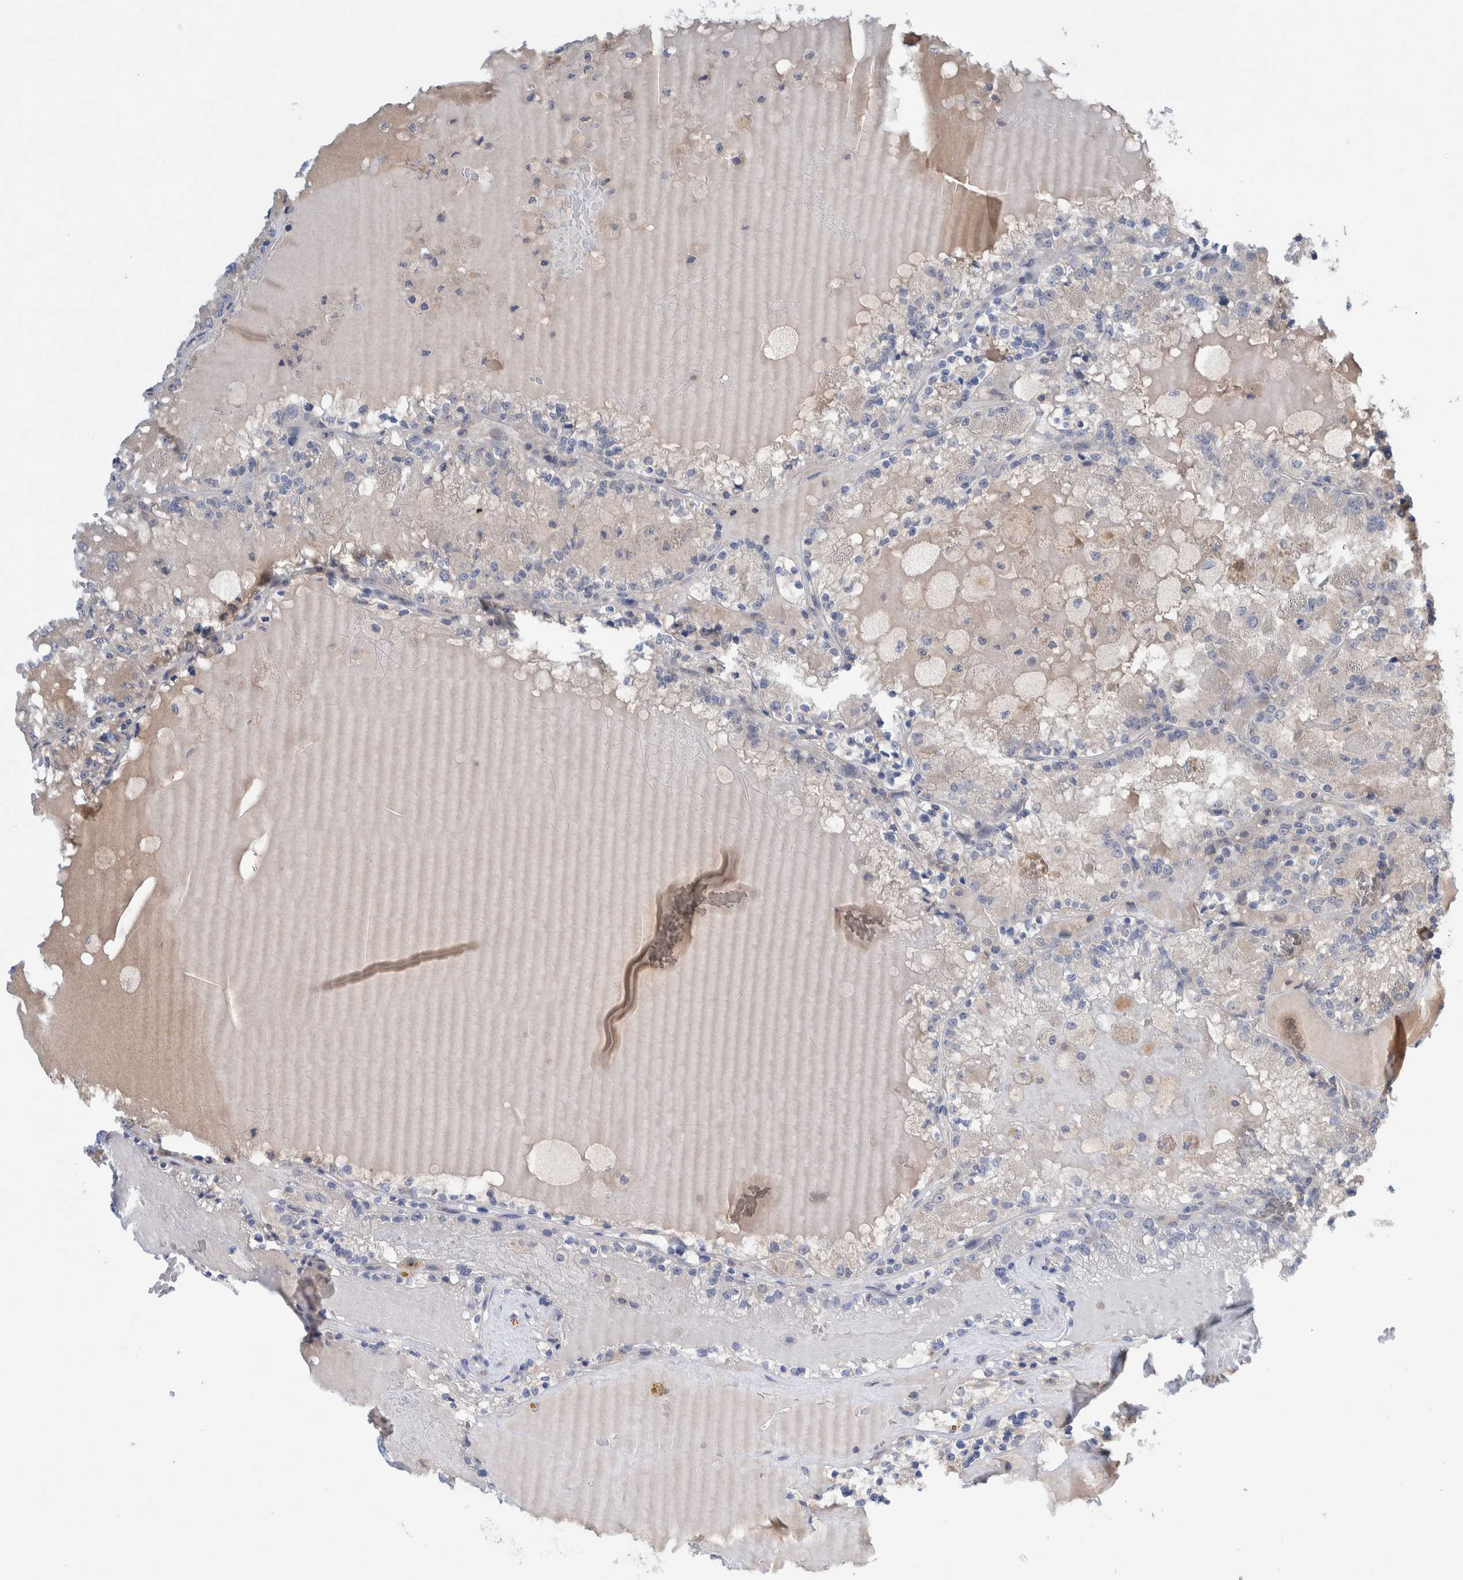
{"staining": {"intensity": "negative", "quantity": "none", "location": "none"}, "tissue": "renal cancer", "cell_type": "Tumor cells", "image_type": "cancer", "snomed": [{"axis": "morphology", "description": "Adenocarcinoma, NOS"}, {"axis": "topography", "description": "Kidney"}], "caption": "DAB immunohistochemical staining of human adenocarcinoma (renal) demonstrates no significant staining in tumor cells.", "gene": "PLPBP", "patient": {"sex": "female", "age": 56}}